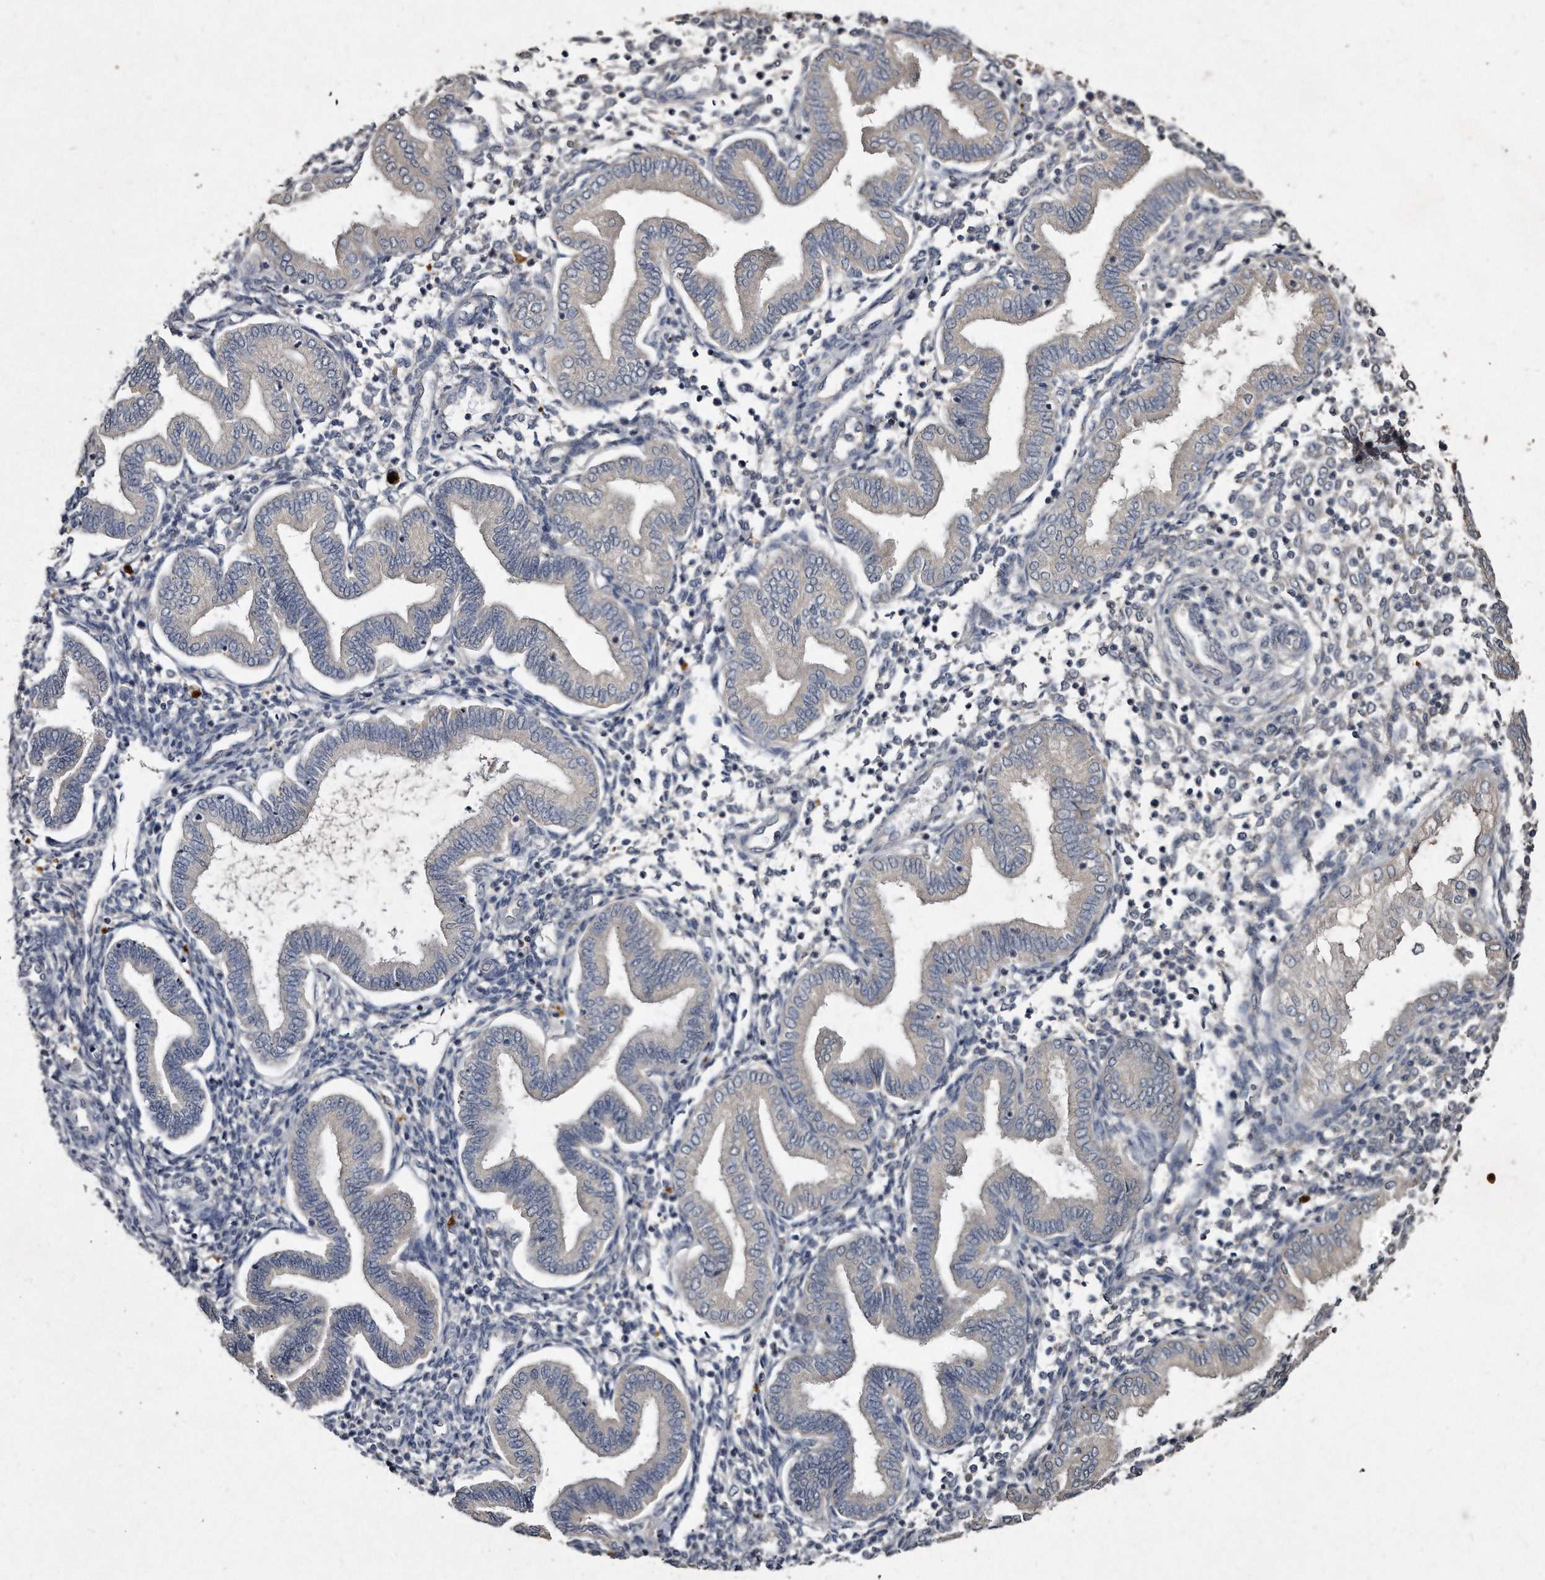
{"staining": {"intensity": "negative", "quantity": "none", "location": "none"}, "tissue": "endometrium", "cell_type": "Cells in endometrial stroma", "image_type": "normal", "snomed": [{"axis": "morphology", "description": "Normal tissue, NOS"}, {"axis": "topography", "description": "Endometrium"}], "caption": "Immunohistochemistry of normal human endometrium exhibits no positivity in cells in endometrial stroma.", "gene": "KLHDC3", "patient": {"sex": "female", "age": 53}}